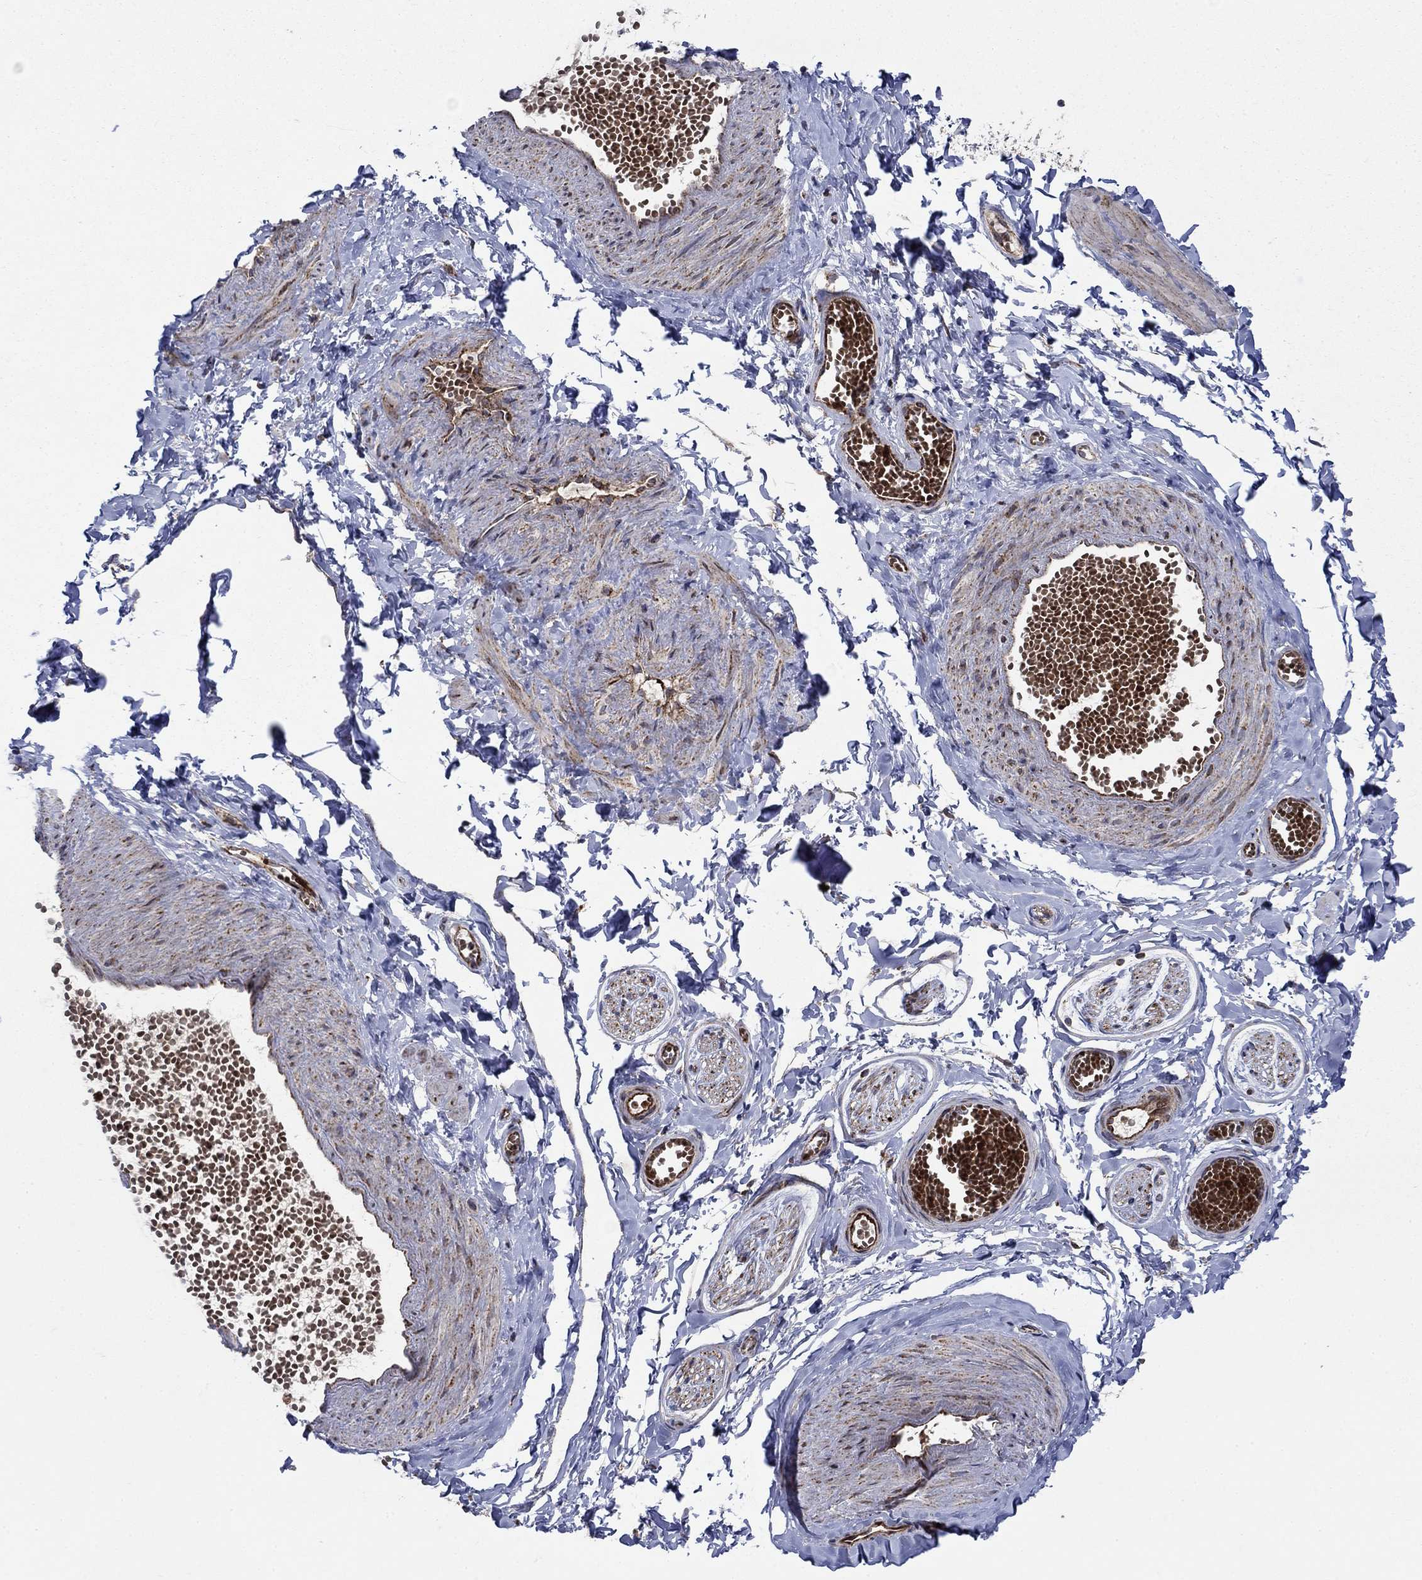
{"staining": {"intensity": "negative", "quantity": "none", "location": "none"}, "tissue": "adipose tissue", "cell_type": "Adipocytes", "image_type": "normal", "snomed": [{"axis": "morphology", "description": "Normal tissue, NOS"}, {"axis": "topography", "description": "Smooth muscle"}, {"axis": "topography", "description": "Peripheral nerve tissue"}], "caption": "The image exhibits no significant expression in adipocytes of adipose tissue.", "gene": "RNF19B", "patient": {"sex": "male", "age": 22}}